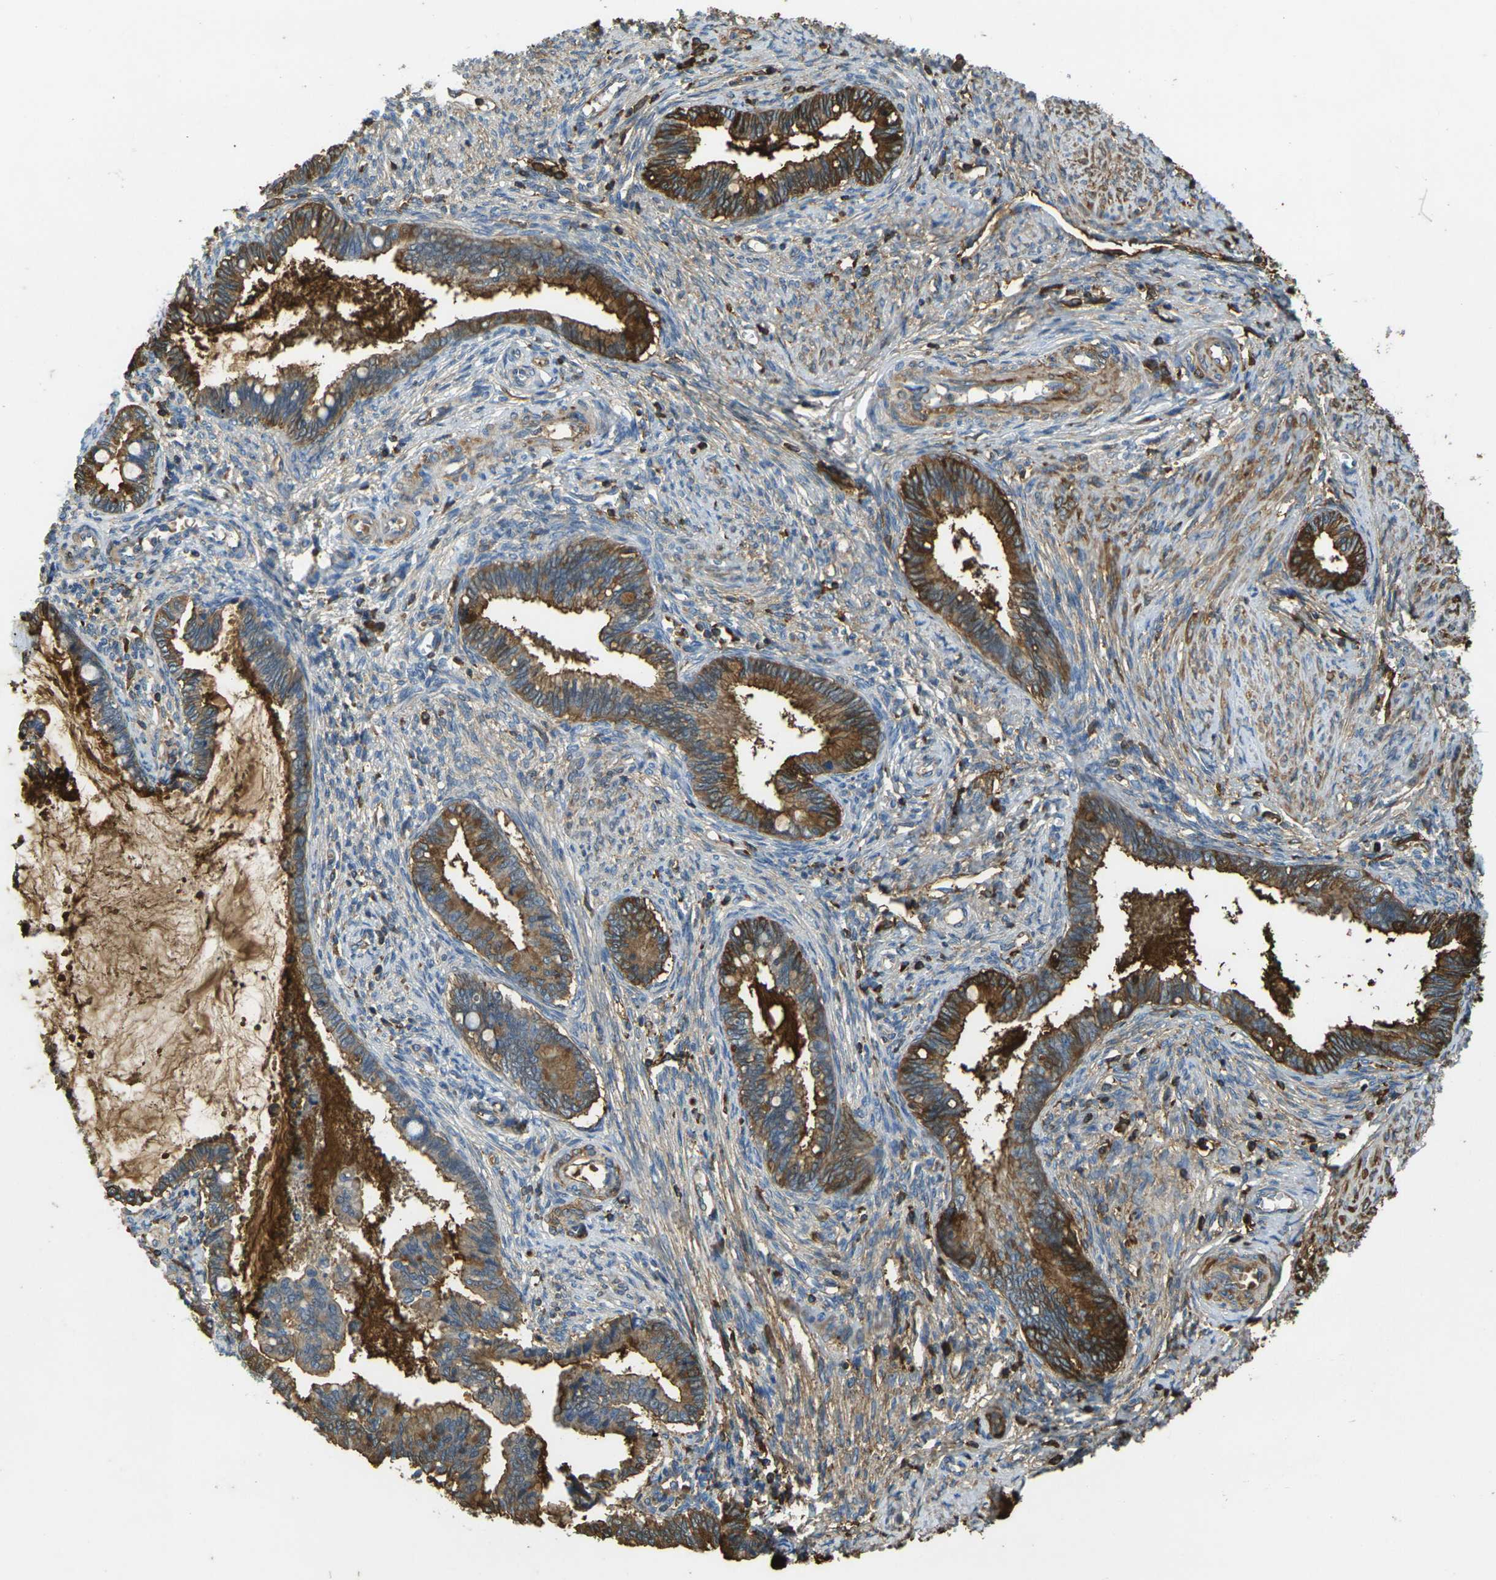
{"staining": {"intensity": "strong", "quantity": ">75%", "location": "cytoplasmic/membranous"}, "tissue": "cervical cancer", "cell_type": "Tumor cells", "image_type": "cancer", "snomed": [{"axis": "morphology", "description": "Adenocarcinoma, NOS"}, {"axis": "topography", "description": "Cervix"}], "caption": "Immunohistochemistry of cervical cancer (adenocarcinoma) shows high levels of strong cytoplasmic/membranous staining in approximately >75% of tumor cells.", "gene": "PLCD1", "patient": {"sex": "female", "age": 44}}